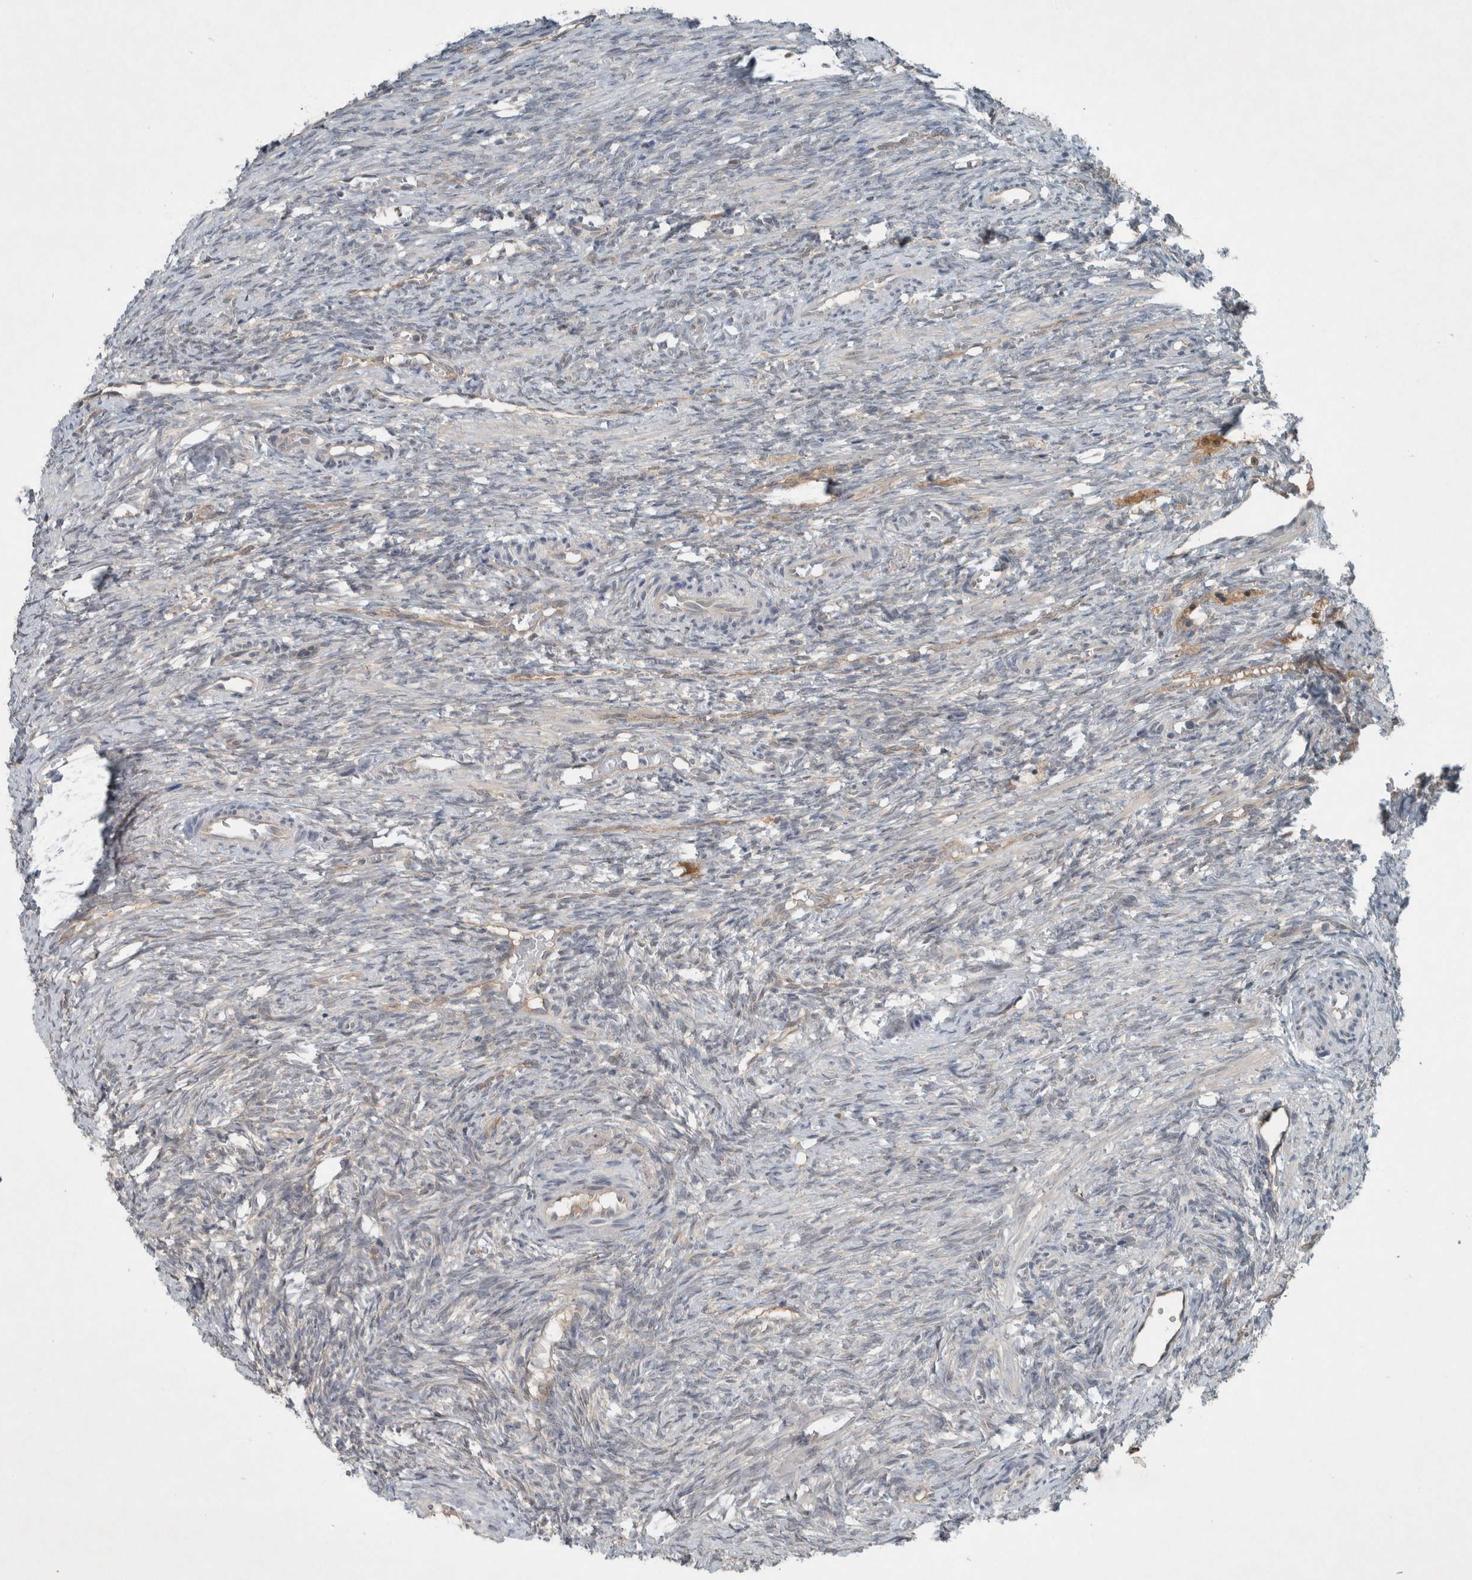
{"staining": {"intensity": "weak", "quantity": "<25%", "location": "cytoplasmic/membranous"}, "tissue": "ovary", "cell_type": "Follicle cells", "image_type": "normal", "snomed": [{"axis": "morphology", "description": "Normal tissue, NOS"}, {"axis": "topography", "description": "Ovary"}], "caption": "Ovary was stained to show a protein in brown. There is no significant staining in follicle cells. Nuclei are stained in blue.", "gene": "ENSG00000285245", "patient": {"sex": "female", "age": 41}}